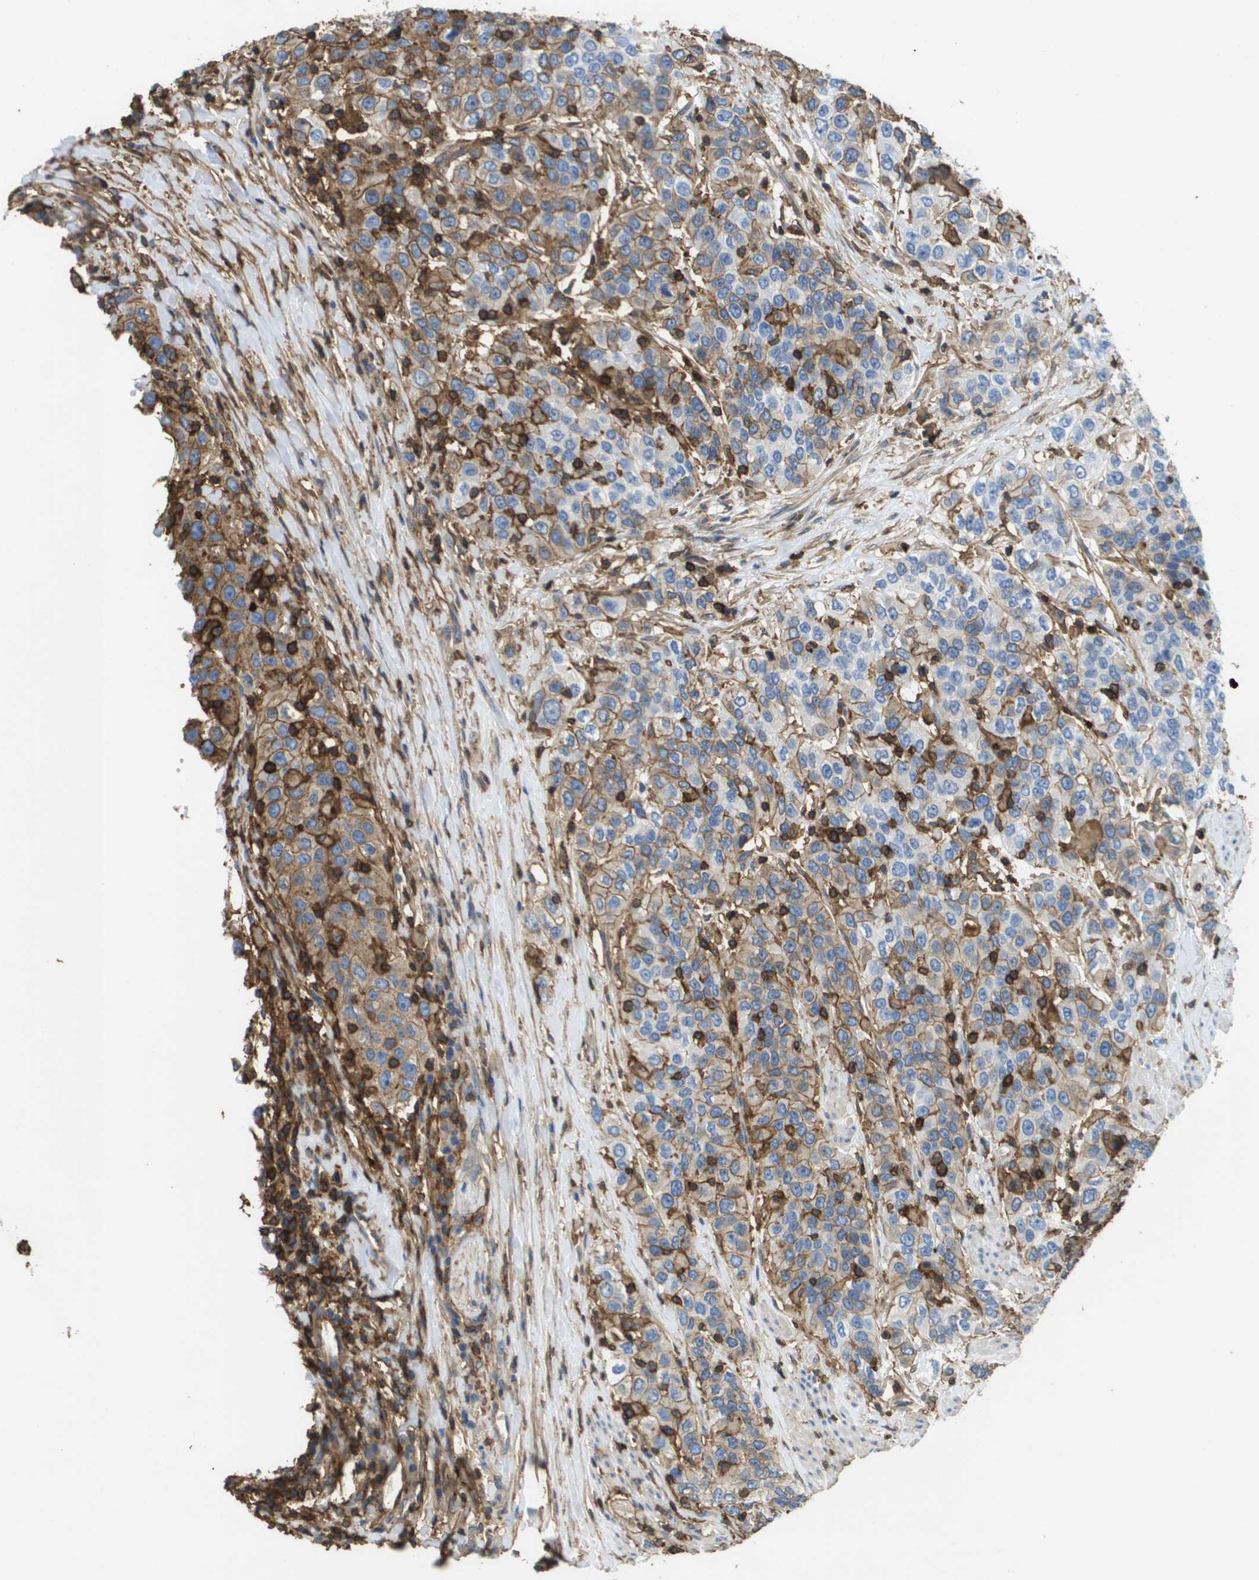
{"staining": {"intensity": "moderate", "quantity": "<25%", "location": "cytoplasmic/membranous"}, "tissue": "urothelial cancer", "cell_type": "Tumor cells", "image_type": "cancer", "snomed": [{"axis": "morphology", "description": "Urothelial carcinoma, High grade"}, {"axis": "topography", "description": "Urinary bladder"}], "caption": "Urothelial cancer stained for a protein (brown) exhibits moderate cytoplasmic/membranous positive positivity in approximately <25% of tumor cells.", "gene": "PASK", "patient": {"sex": "female", "age": 80}}